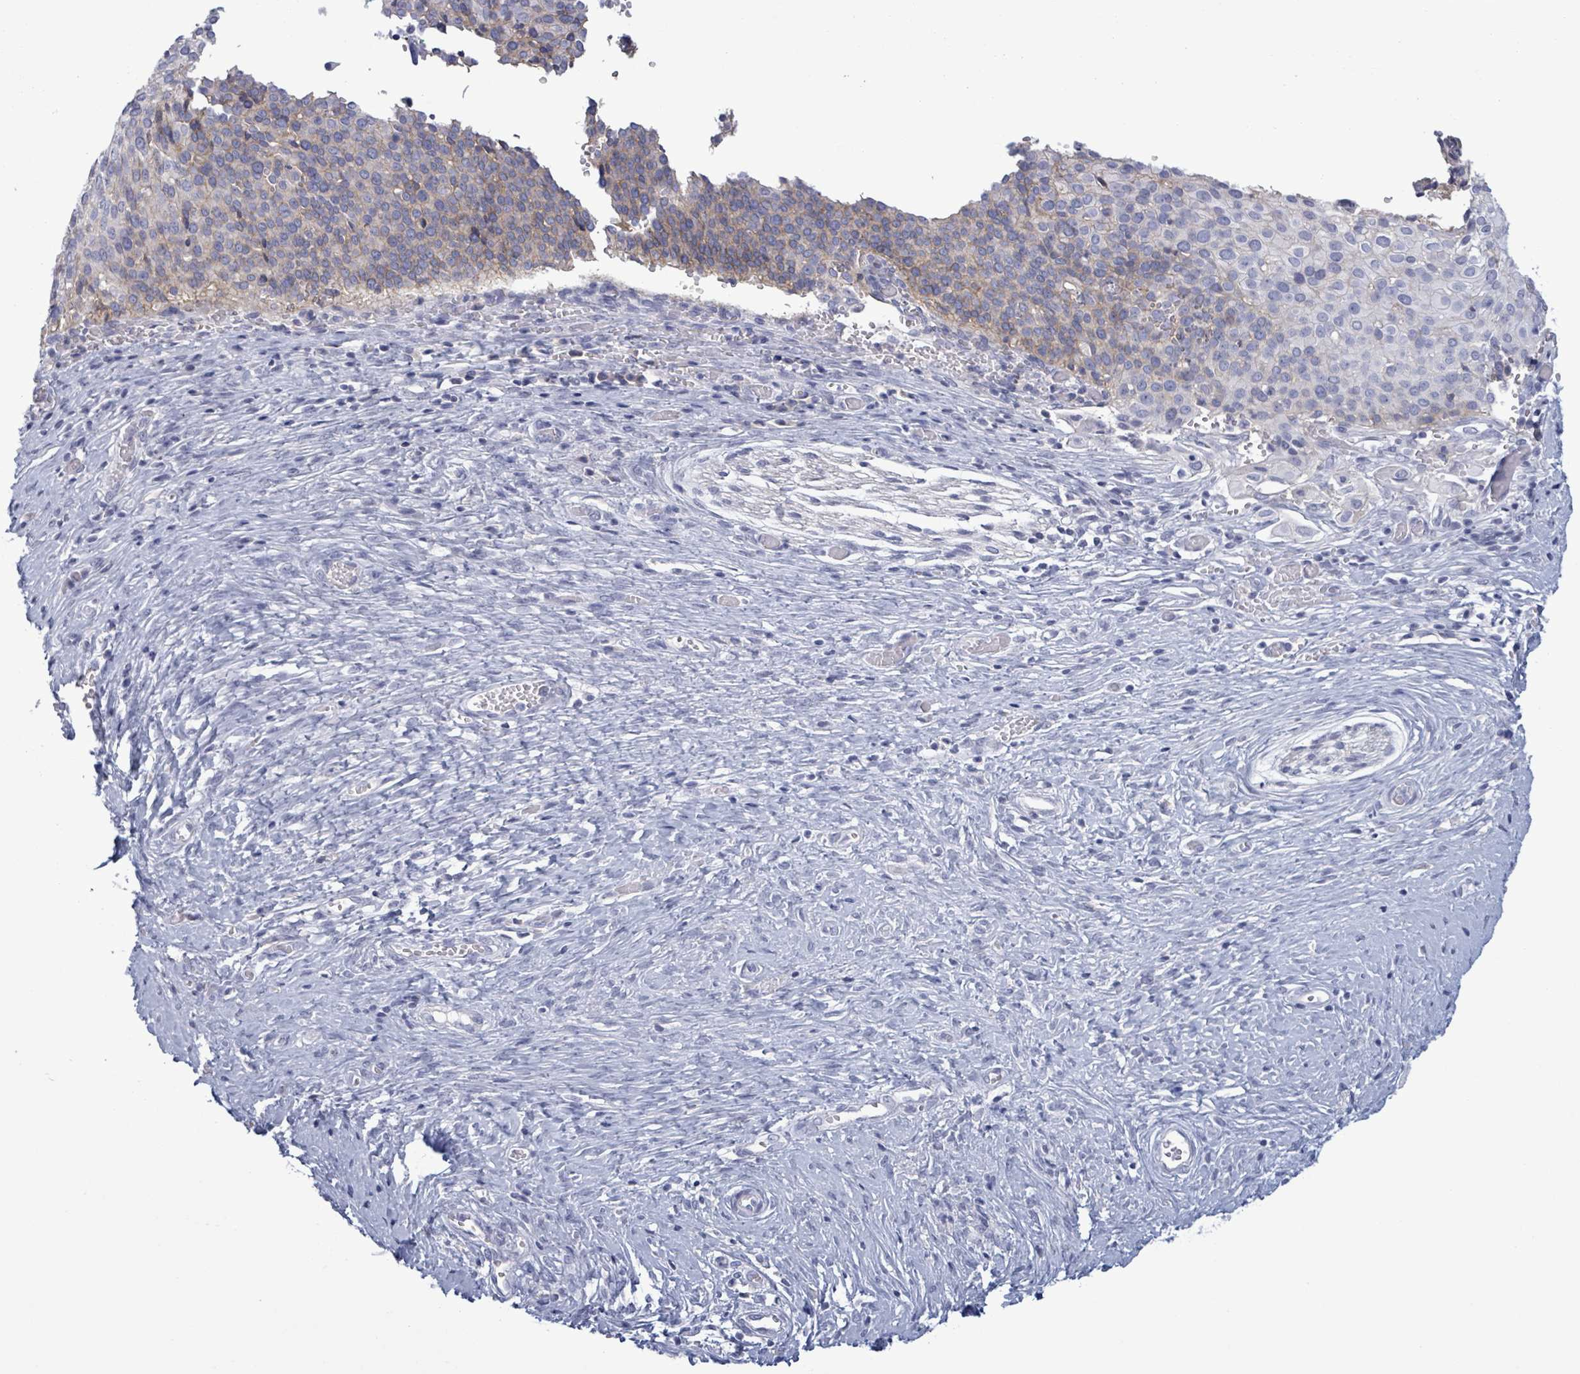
{"staining": {"intensity": "weak", "quantity": "<25%", "location": "cytoplasmic/membranous"}, "tissue": "cervical cancer", "cell_type": "Tumor cells", "image_type": "cancer", "snomed": [{"axis": "morphology", "description": "Squamous cell carcinoma, NOS"}, {"axis": "topography", "description": "Cervix"}], "caption": "IHC of human cervical squamous cell carcinoma reveals no expression in tumor cells. Nuclei are stained in blue.", "gene": "BSG", "patient": {"sex": "female", "age": 44}}